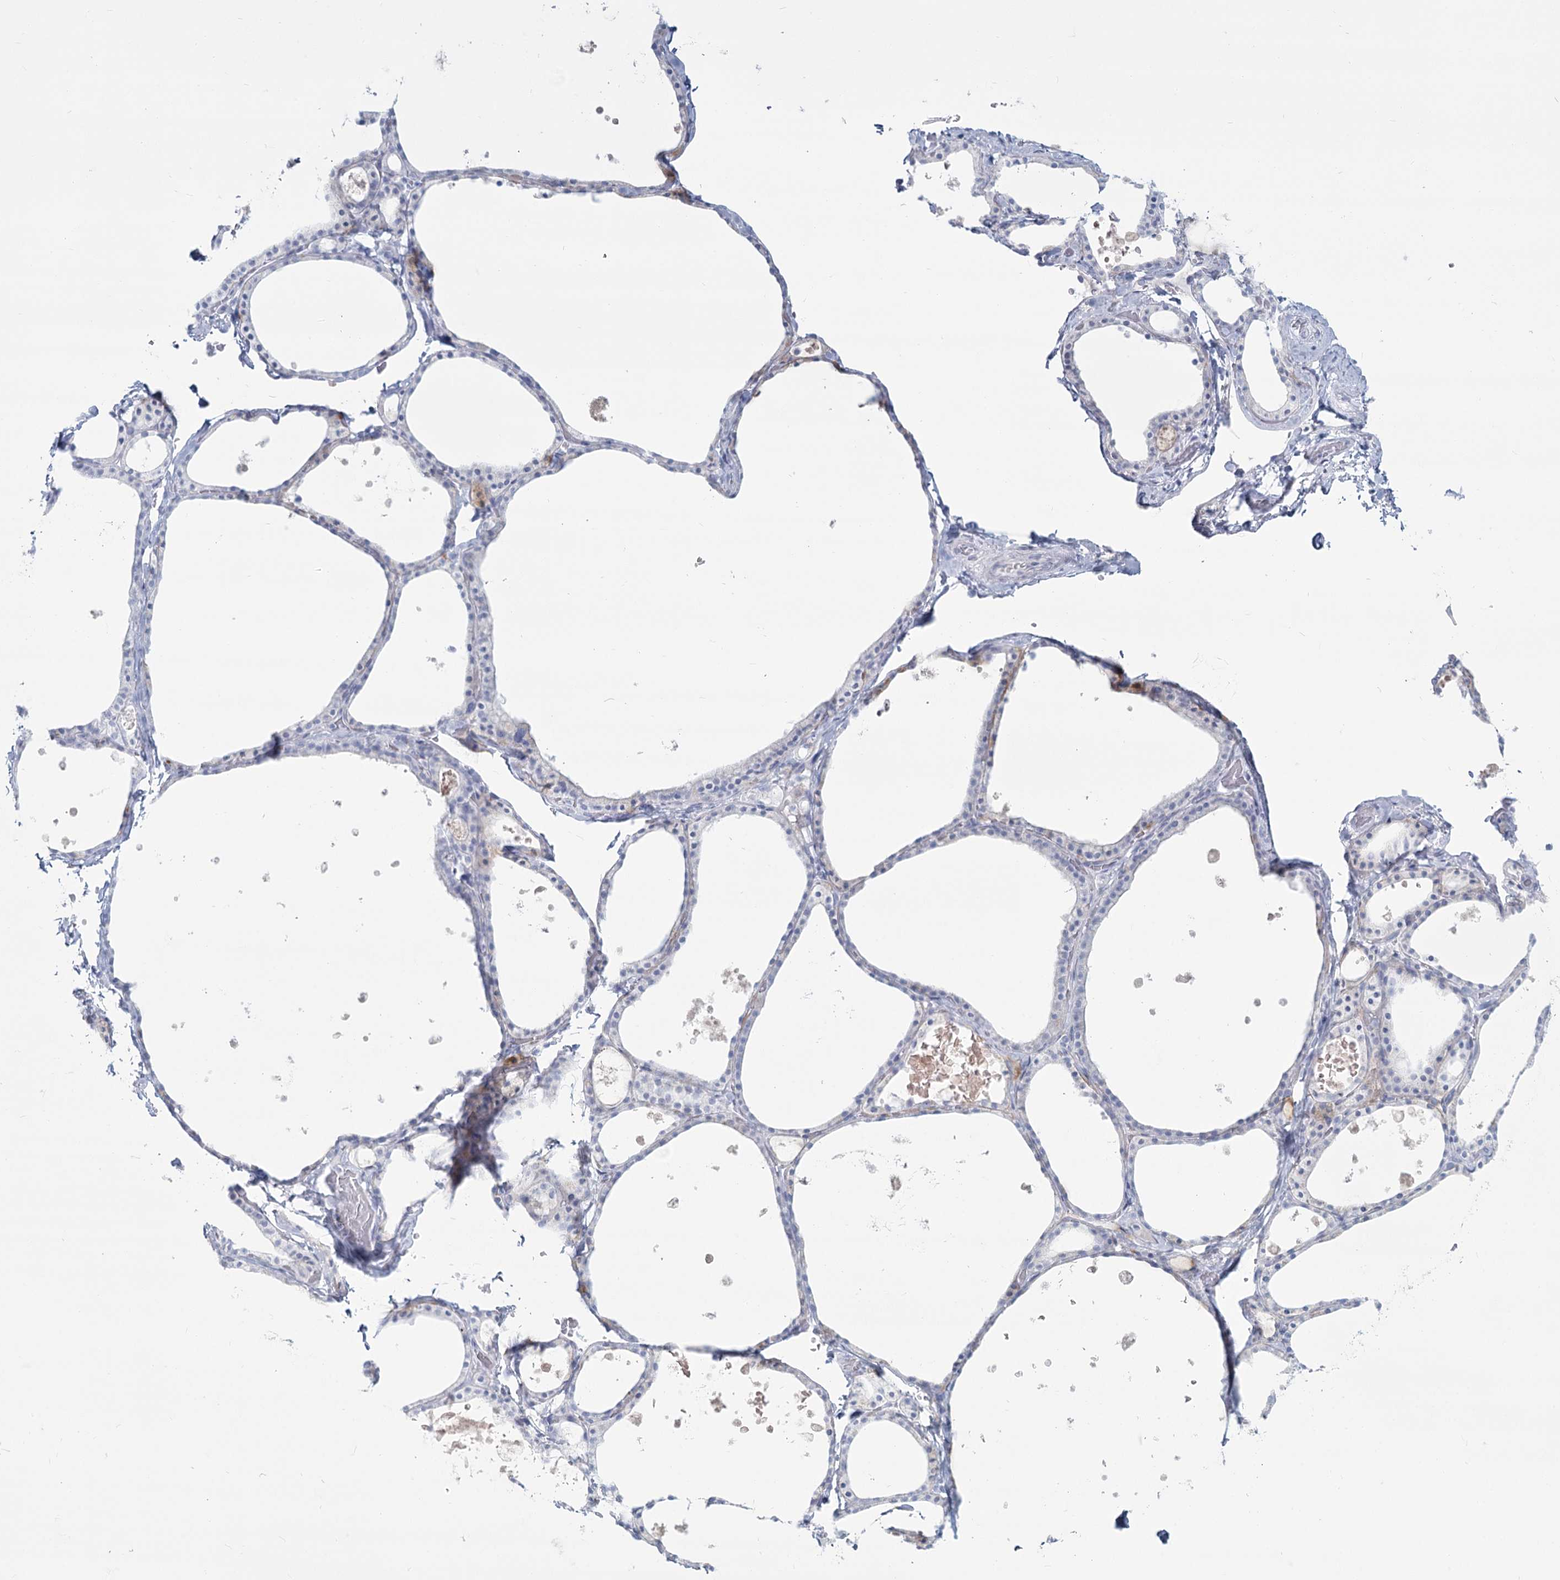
{"staining": {"intensity": "negative", "quantity": "none", "location": "none"}, "tissue": "thyroid gland", "cell_type": "Glandular cells", "image_type": "normal", "snomed": [{"axis": "morphology", "description": "Normal tissue, NOS"}, {"axis": "topography", "description": "Thyroid gland"}], "caption": "Human thyroid gland stained for a protein using immunohistochemistry (IHC) exhibits no staining in glandular cells.", "gene": "SLC6A19", "patient": {"sex": "male", "age": 56}}